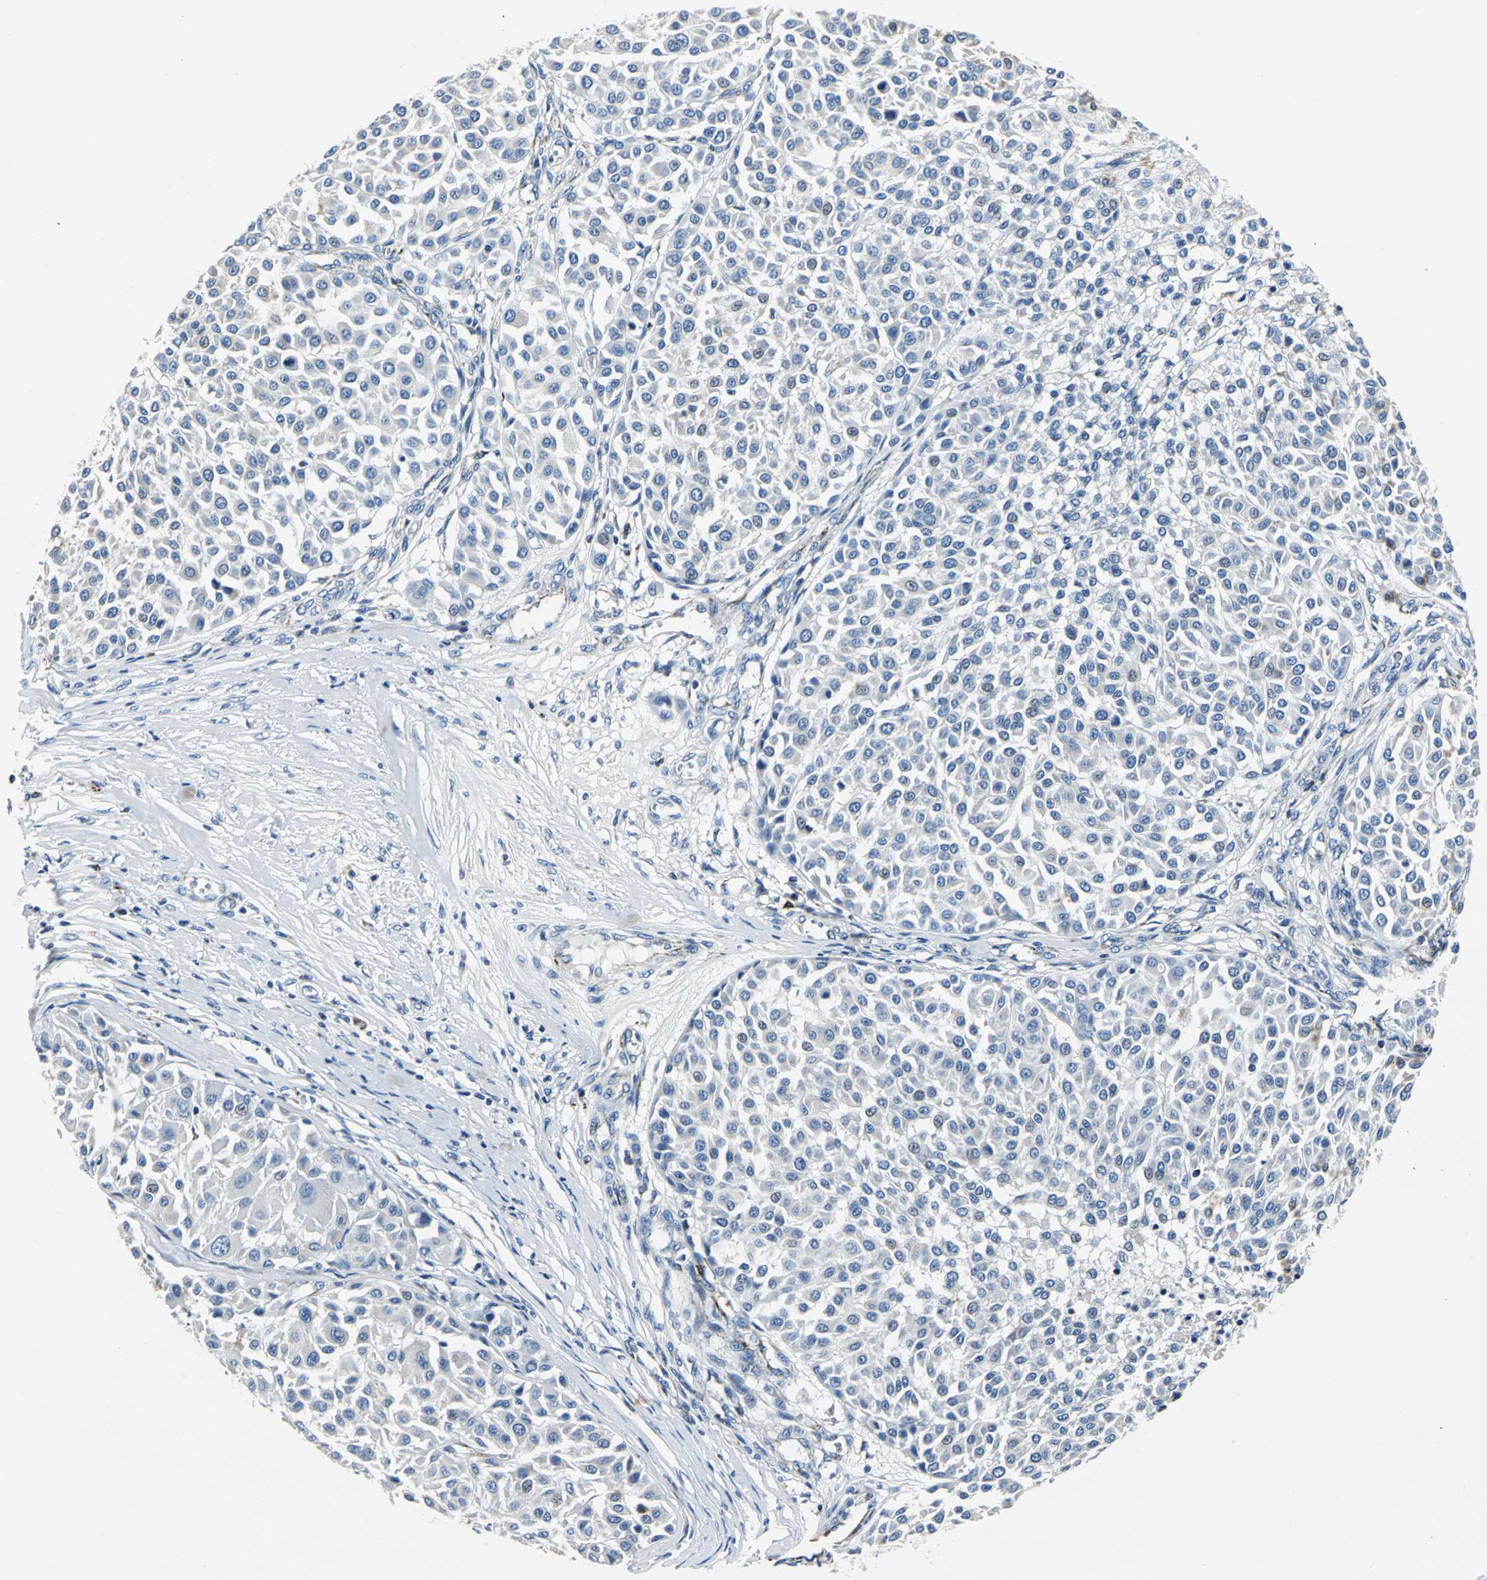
{"staining": {"intensity": "weak", "quantity": "<25%", "location": "cytoplasmic/membranous"}, "tissue": "melanoma", "cell_type": "Tumor cells", "image_type": "cancer", "snomed": [{"axis": "morphology", "description": "Malignant melanoma, Metastatic site"}, {"axis": "topography", "description": "Soft tissue"}], "caption": "Photomicrograph shows no protein expression in tumor cells of malignant melanoma (metastatic site) tissue. (Immunohistochemistry, brightfield microscopy, high magnification).", "gene": "IFI6", "patient": {"sex": "male", "age": 41}}